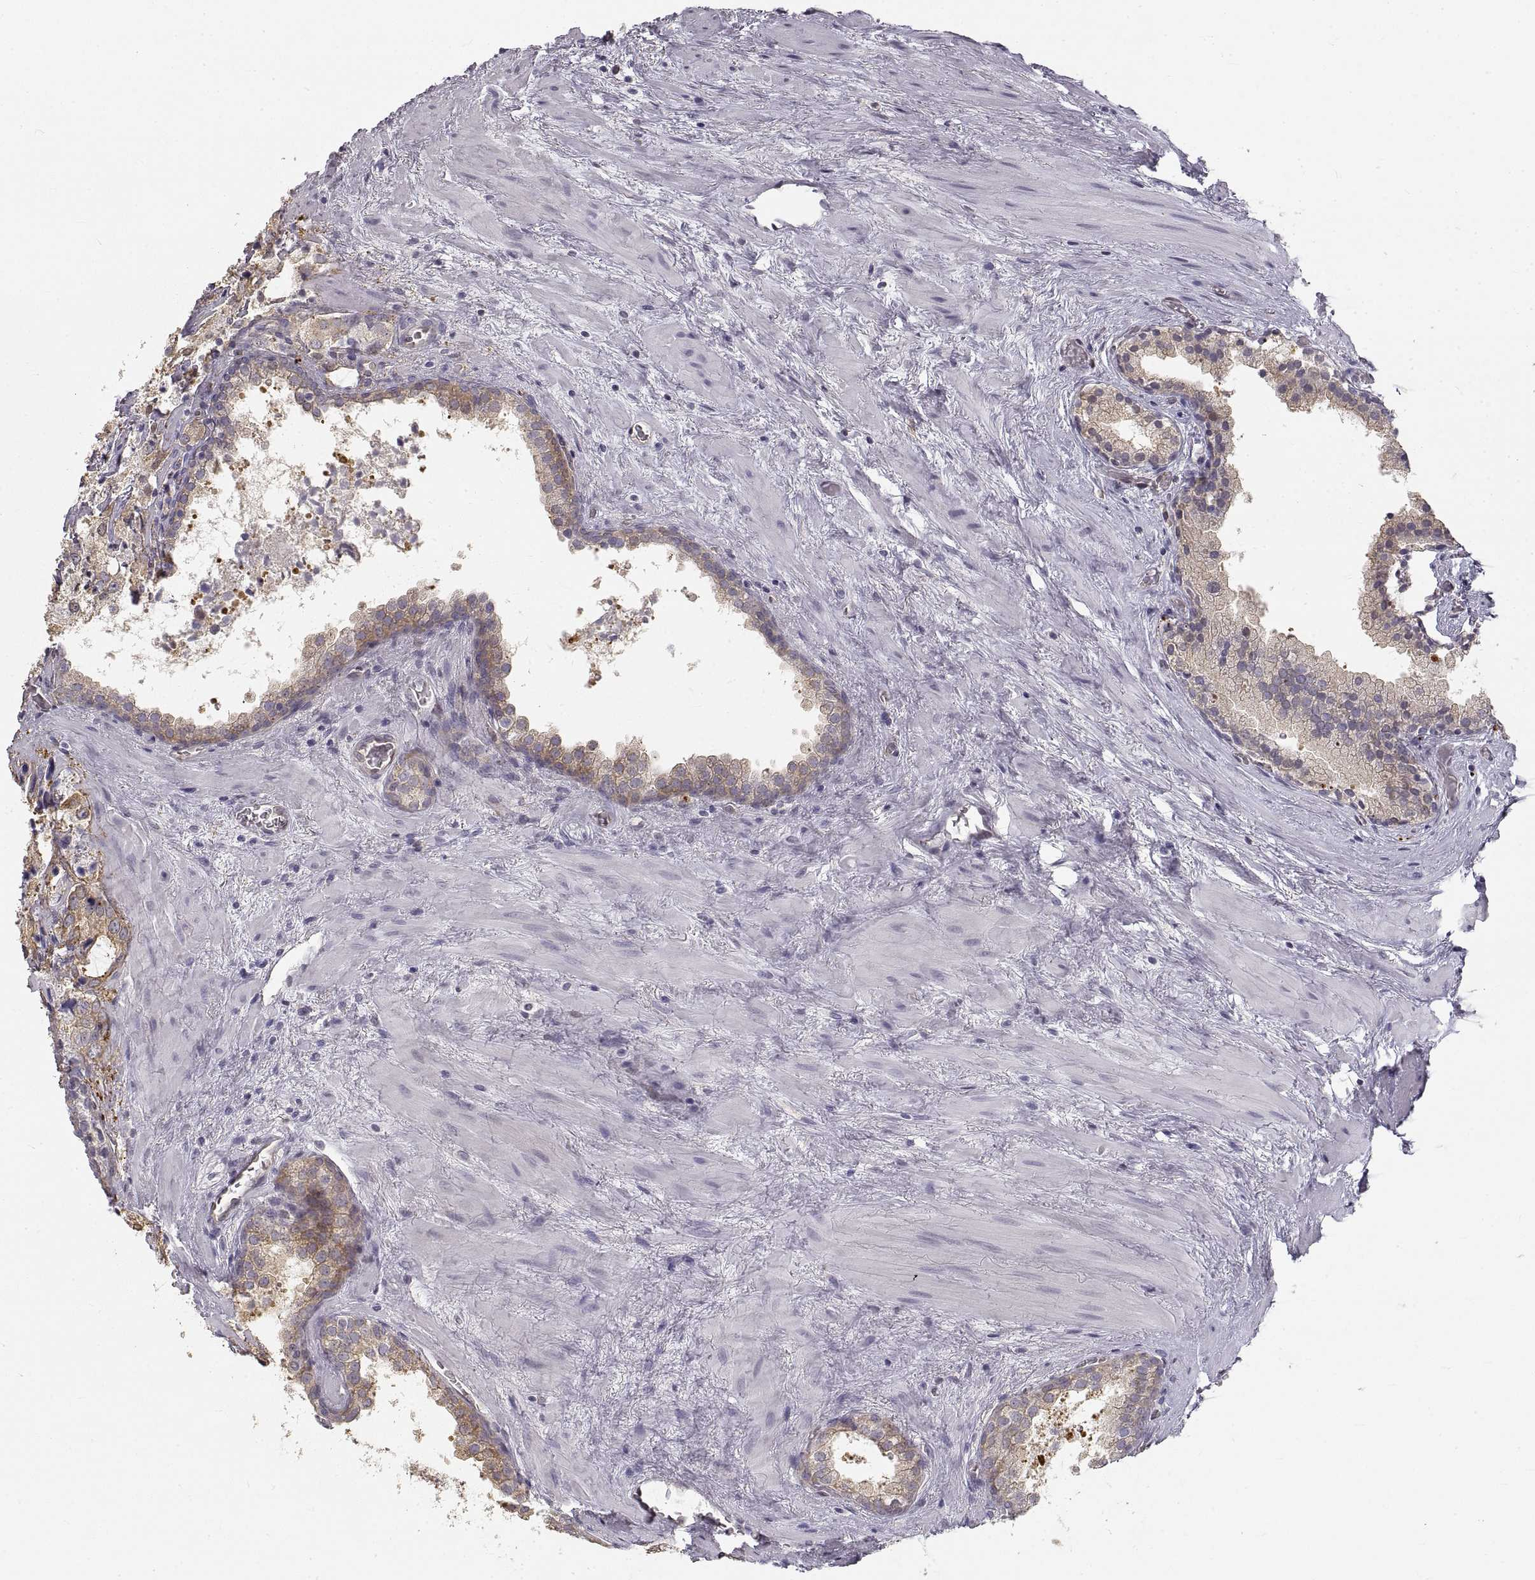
{"staining": {"intensity": "moderate", "quantity": "<25%", "location": "cytoplasmic/membranous"}, "tissue": "prostate cancer", "cell_type": "Tumor cells", "image_type": "cancer", "snomed": [{"axis": "morphology", "description": "Adenocarcinoma, NOS"}, {"axis": "topography", "description": "Prostate"}], "caption": "Adenocarcinoma (prostate) stained with a protein marker shows moderate staining in tumor cells.", "gene": "HSP90AB1", "patient": {"sex": "male", "age": 66}}